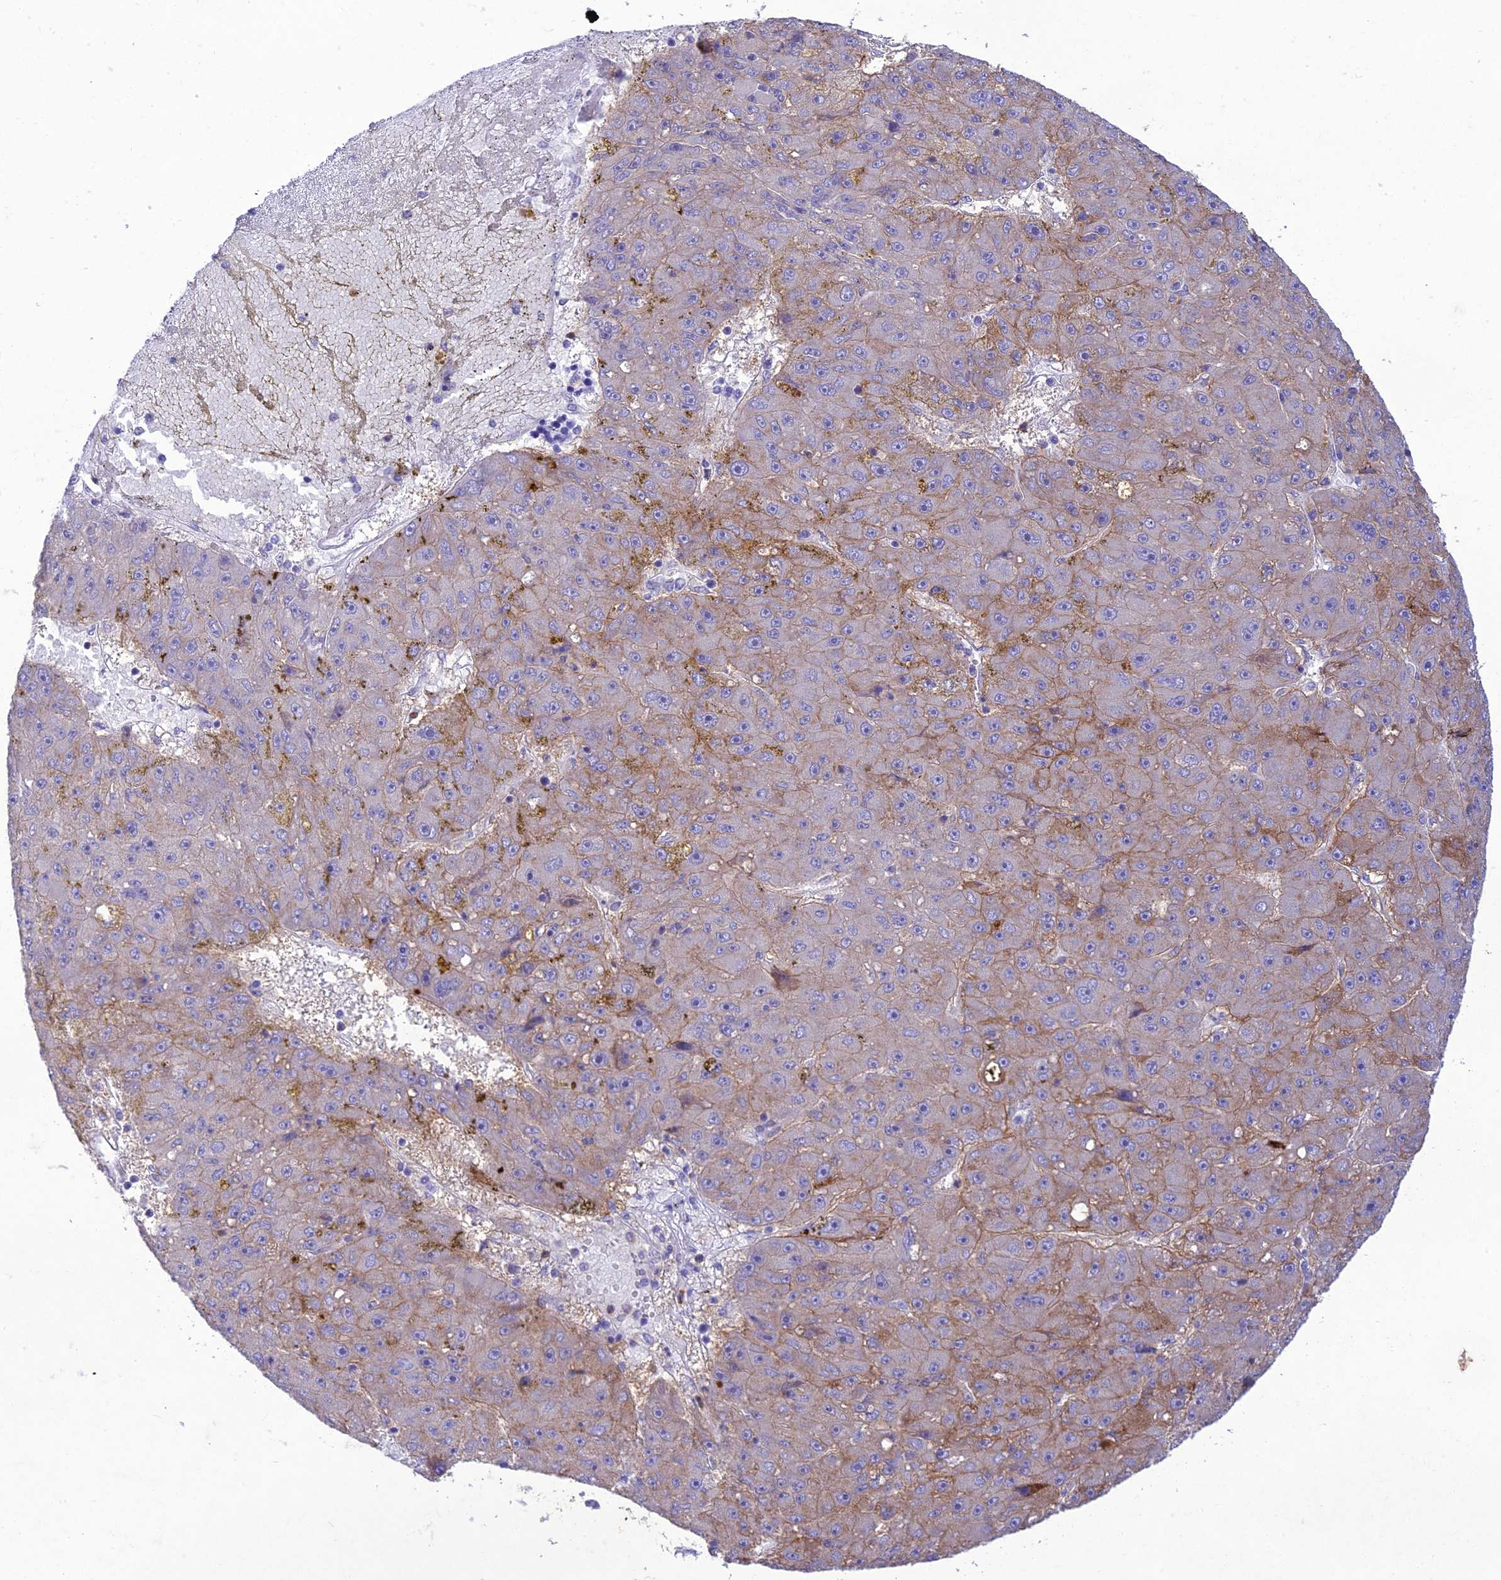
{"staining": {"intensity": "moderate", "quantity": "<25%", "location": "cytoplasmic/membranous"}, "tissue": "liver cancer", "cell_type": "Tumor cells", "image_type": "cancer", "snomed": [{"axis": "morphology", "description": "Carcinoma, Hepatocellular, NOS"}, {"axis": "topography", "description": "Liver"}], "caption": "IHC photomicrograph of human hepatocellular carcinoma (liver) stained for a protein (brown), which demonstrates low levels of moderate cytoplasmic/membranous expression in approximately <25% of tumor cells.", "gene": "SLC13A5", "patient": {"sex": "male", "age": 67}}